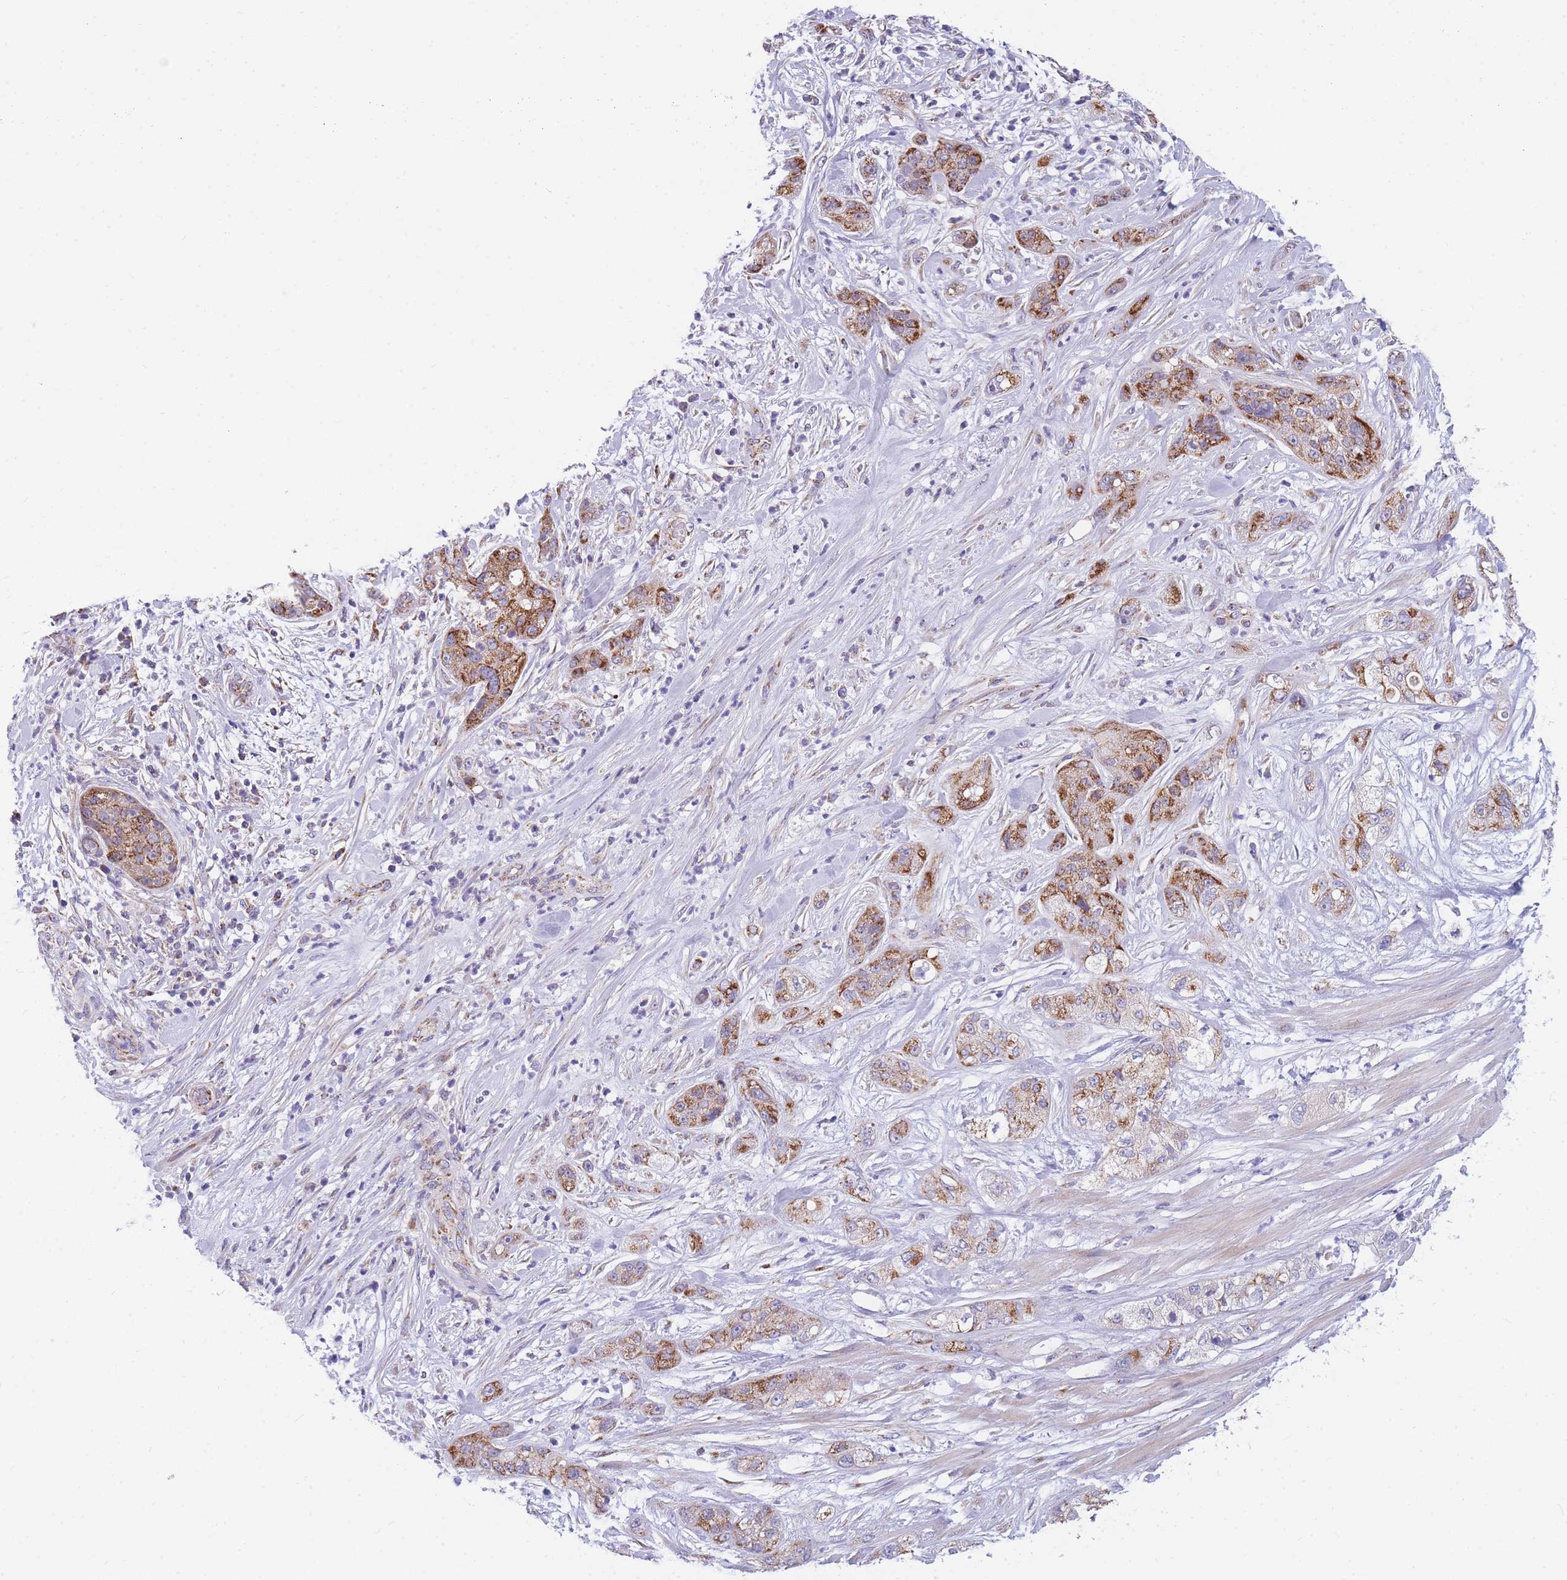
{"staining": {"intensity": "strong", "quantity": ">75%", "location": "cytoplasmic/membranous"}, "tissue": "pancreatic cancer", "cell_type": "Tumor cells", "image_type": "cancer", "snomed": [{"axis": "morphology", "description": "Adenocarcinoma, NOS"}, {"axis": "topography", "description": "Pancreas"}], "caption": "Pancreatic cancer (adenocarcinoma) stained for a protein exhibits strong cytoplasmic/membranous positivity in tumor cells. The protein of interest is stained brown, and the nuclei are stained in blue (DAB IHC with brightfield microscopy, high magnification).", "gene": "MRPS11", "patient": {"sex": "female", "age": 78}}